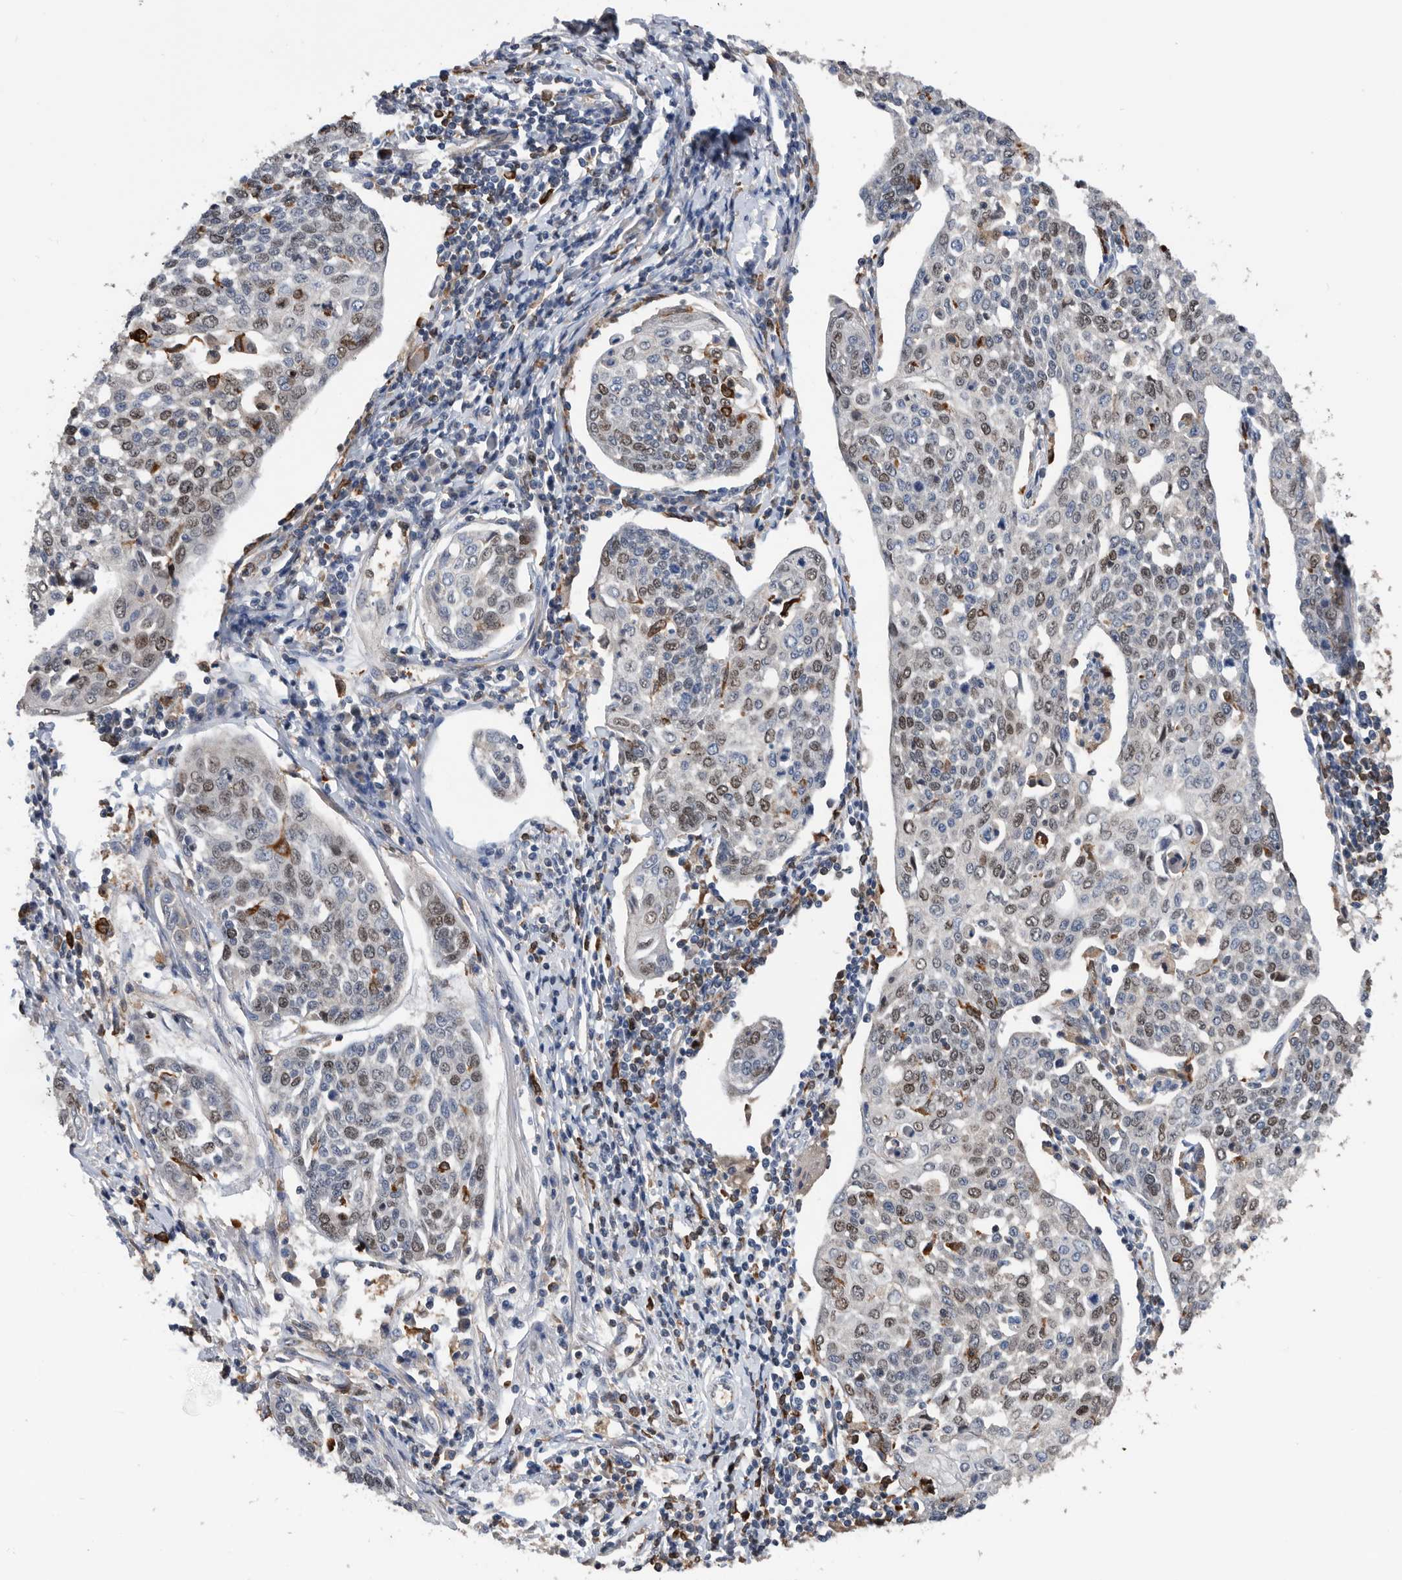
{"staining": {"intensity": "moderate", "quantity": "25%-75%", "location": "nuclear"}, "tissue": "cervical cancer", "cell_type": "Tumor cells", "image_type": "cancer", "snomed": [{"axis": "morphology", "description": "Squamous cell carcinoma, NOS"}, {"axis": "topography", "description": "Cervix"}], "caption": "This micrograph demonstrates immunohistochemistry staining of squamous cell carcinoma (cervical), with medium moderate nuclear staining in about 25%-75% of tumor cells.", "gene": "ATAD2", "patient": {"sex": "female", "age": 34}}